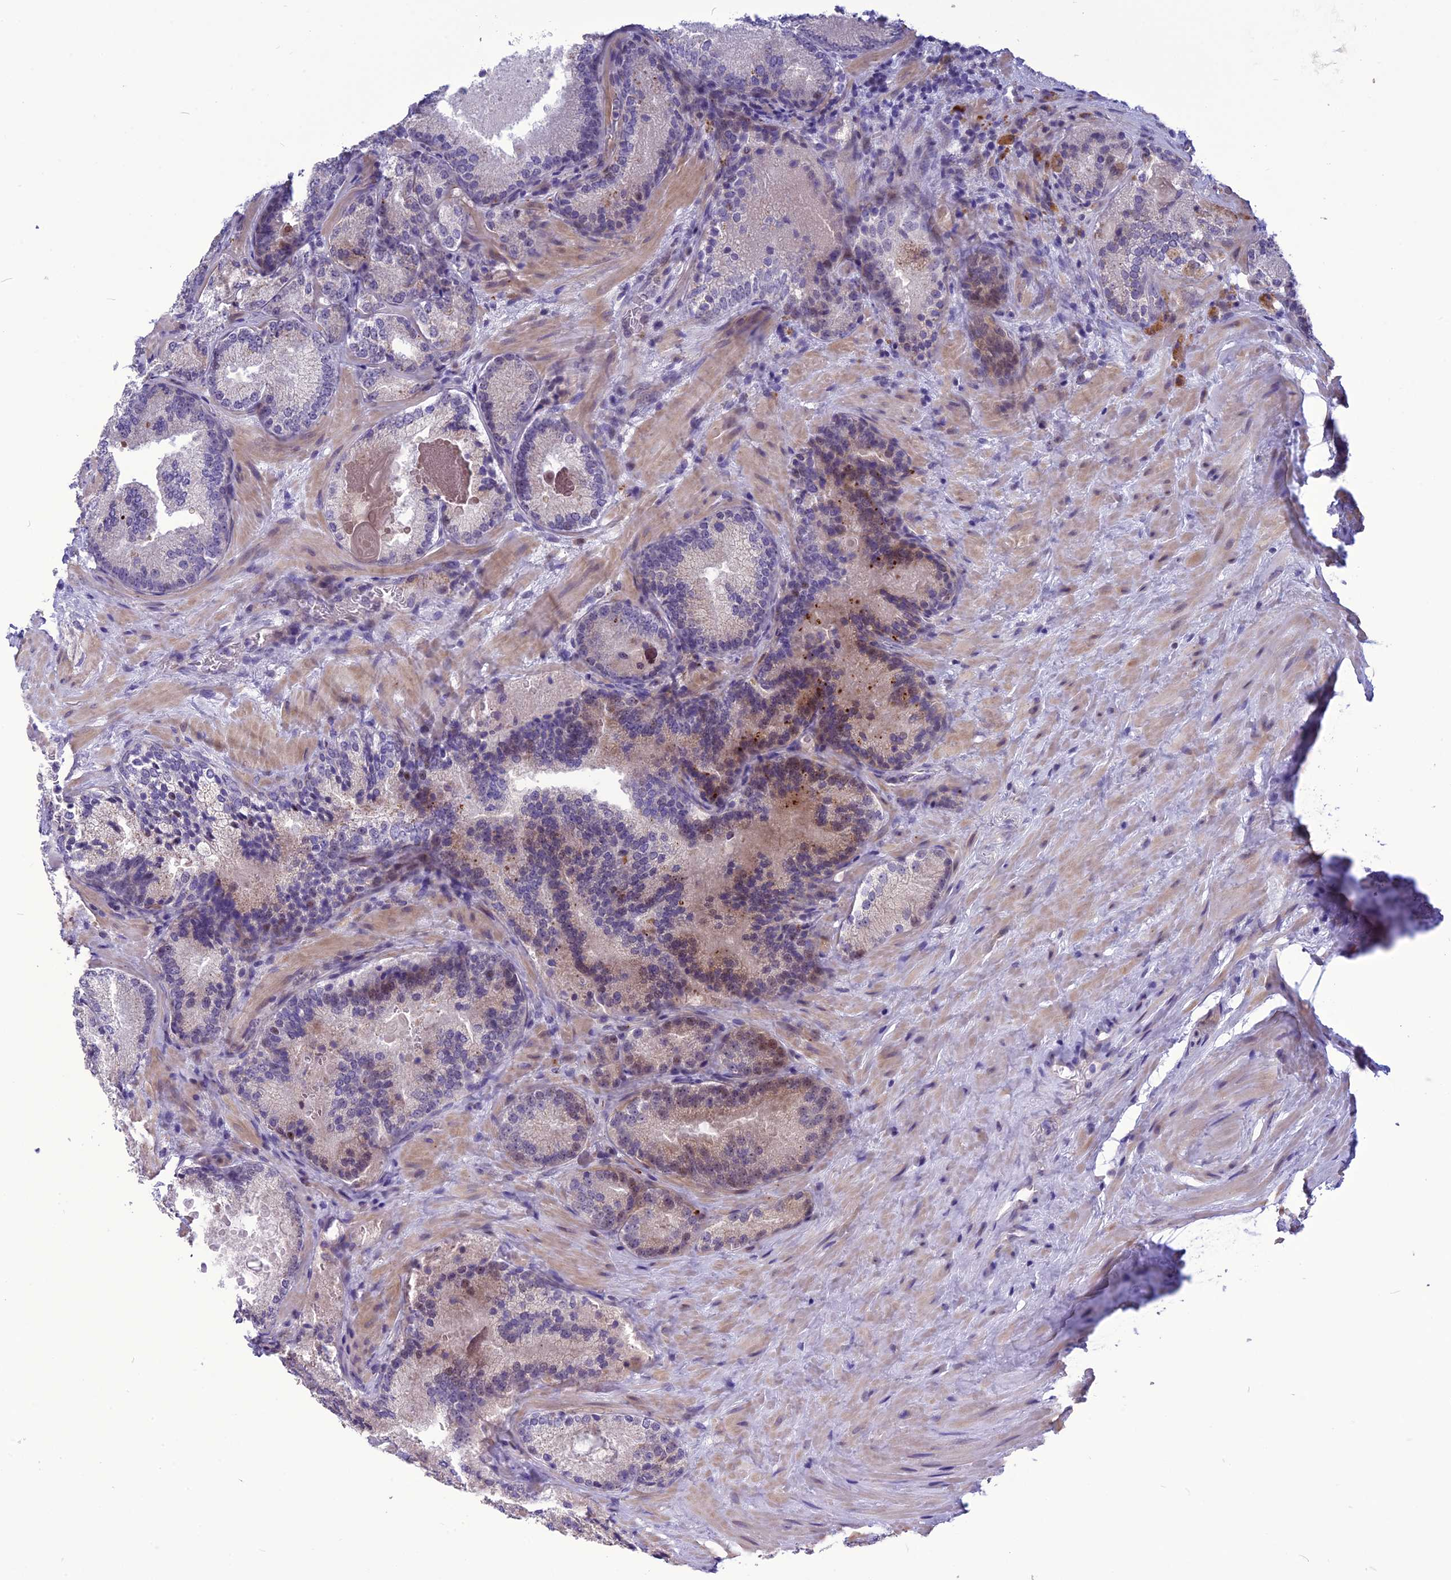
{"staining": {"intensity": "negative", "quantity": "none", "location": "none"}, "tissue": "prostate cancer", "cell_type": "Tumor cells", "image_type": "cancer", "snomed": [{"axis": "morphology", "description": "Adenocarcinoma, Low grade"}, {"axis": "topography", "description": "Prostate"}], "caption": "Immunohistochemical staining of human prostate cancer exhibits no significant positivity in tumor cells.", "gene": "SPG21", "patient": {"sex": "male", "age": 74}}